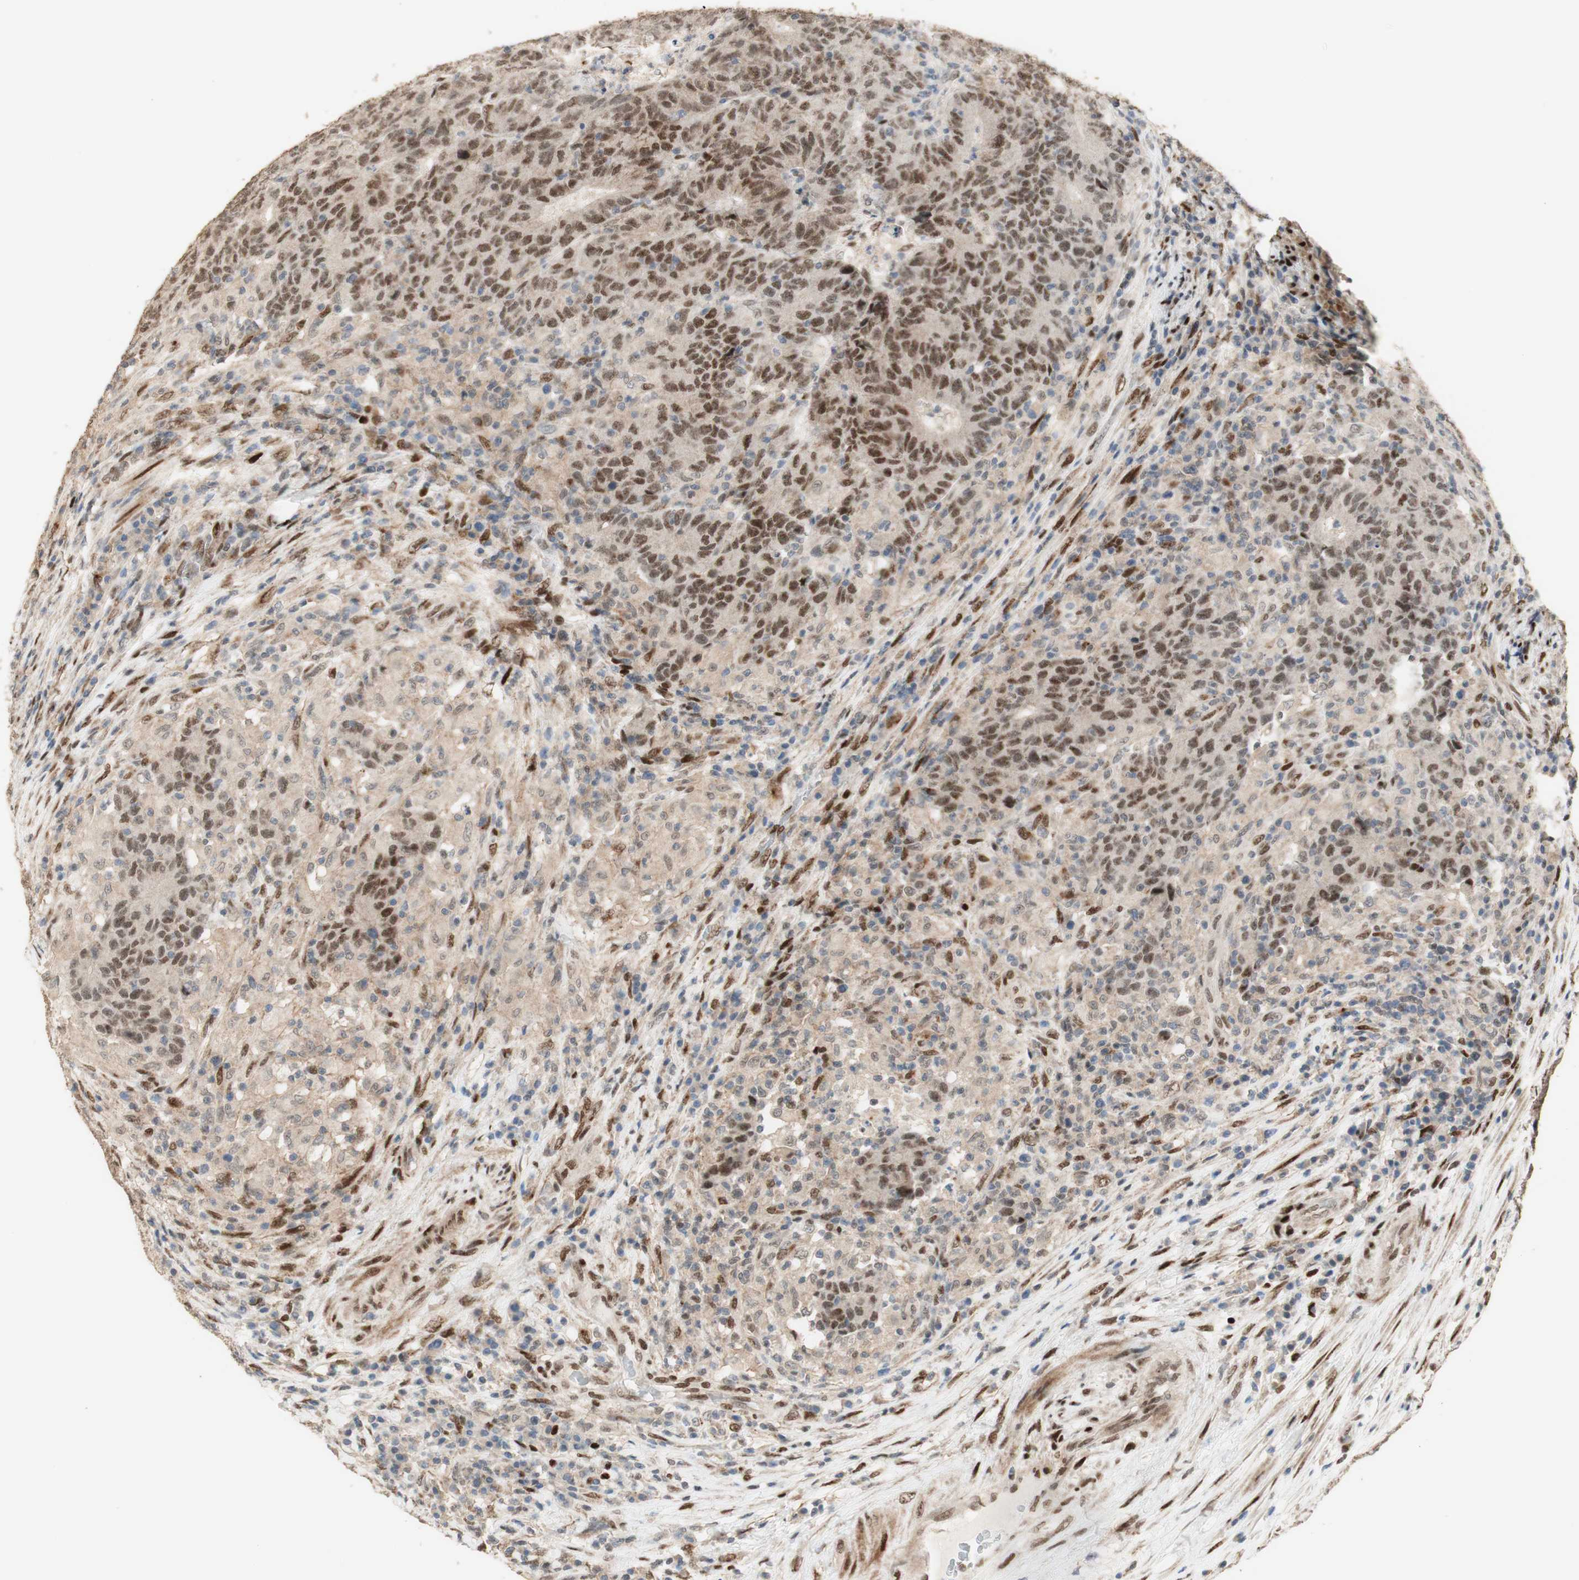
{"staining": {"intensity": "strong", "quantity": ">75%", "location": "nuclear"}, "tissue": "colorectal cancer", "cell_type": "Tumor cells", "image_type": "cancer", "snomed": [{"axis": "morphology", "description": "Normal tissue, NOS"}, {"axis": "morphology", "description": "Adenocarcinoma, NOS"}, {"axis": "topography", "description": "Colon"}], "caption": "Colorectal cancer stained for a protein (brown) shows strong nuclear positive positivity in about >75% of tumor cells.", "gene": "FOXP1", "patient": {"sex": "female", "age": 75}}